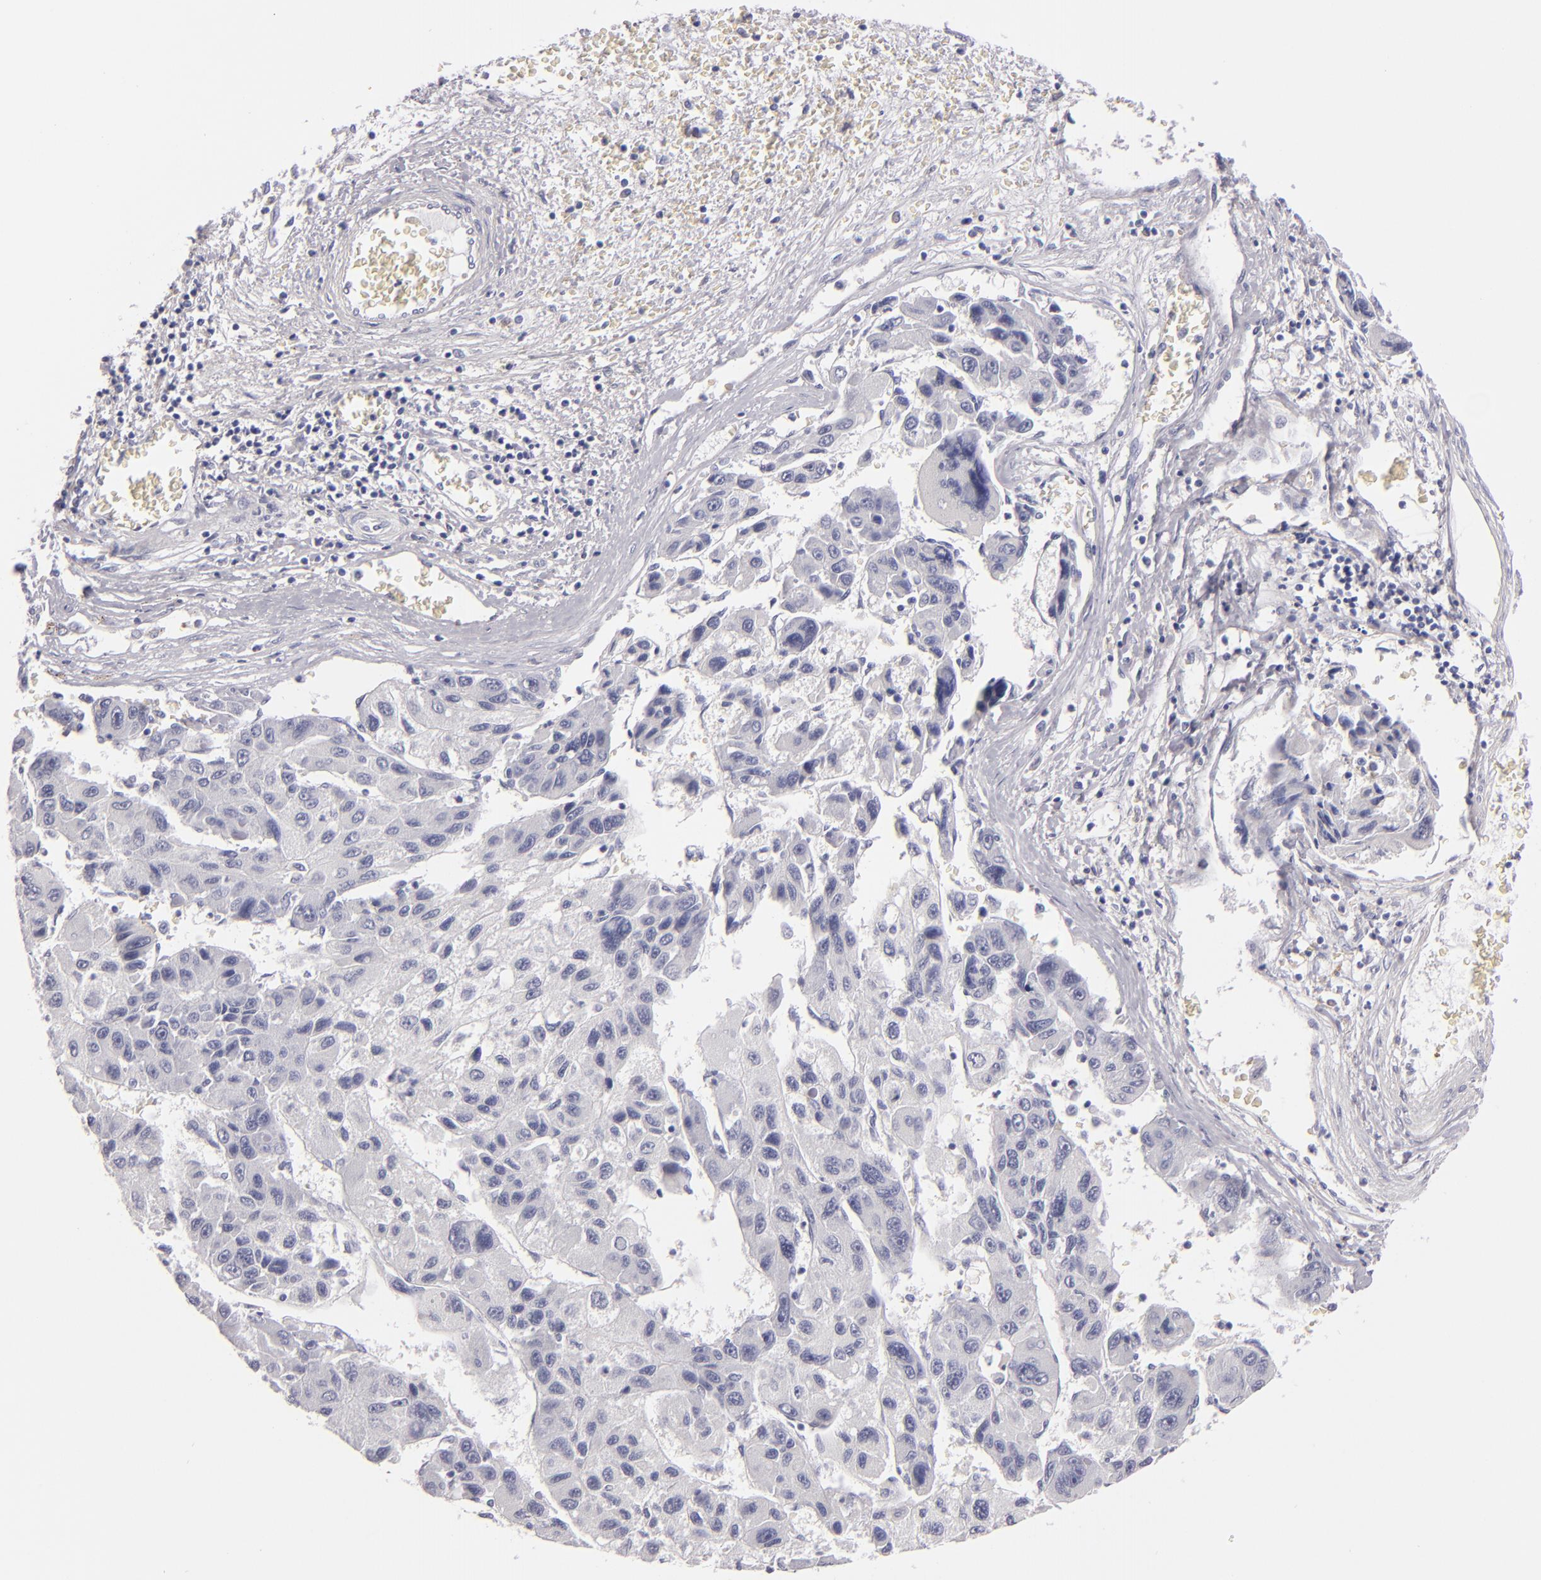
{"staining": {"intensity": "negative", "quantity": "none", "location": "none"}, "tissue": "liver cancer", "cell_type": "Tumor cells", "image_type": "cancer", "snomed": [{"axis": "morphology", "description": "Carcinoma, Hepatocellular, NOS"}, {"axis": "topography", "description": "Liver"}], "caption": "A histopathology image of liver hepatocellular carcinoma stained for a protein exhibits no brown staining in tumor cells. (Stains: DAB immunohistochemistry with hematoxylin counter stain, Microscopy: brightfield microscopy at high magnification).", "gene": "F13A1", "patient": {"sex": "male", "age": 64}}